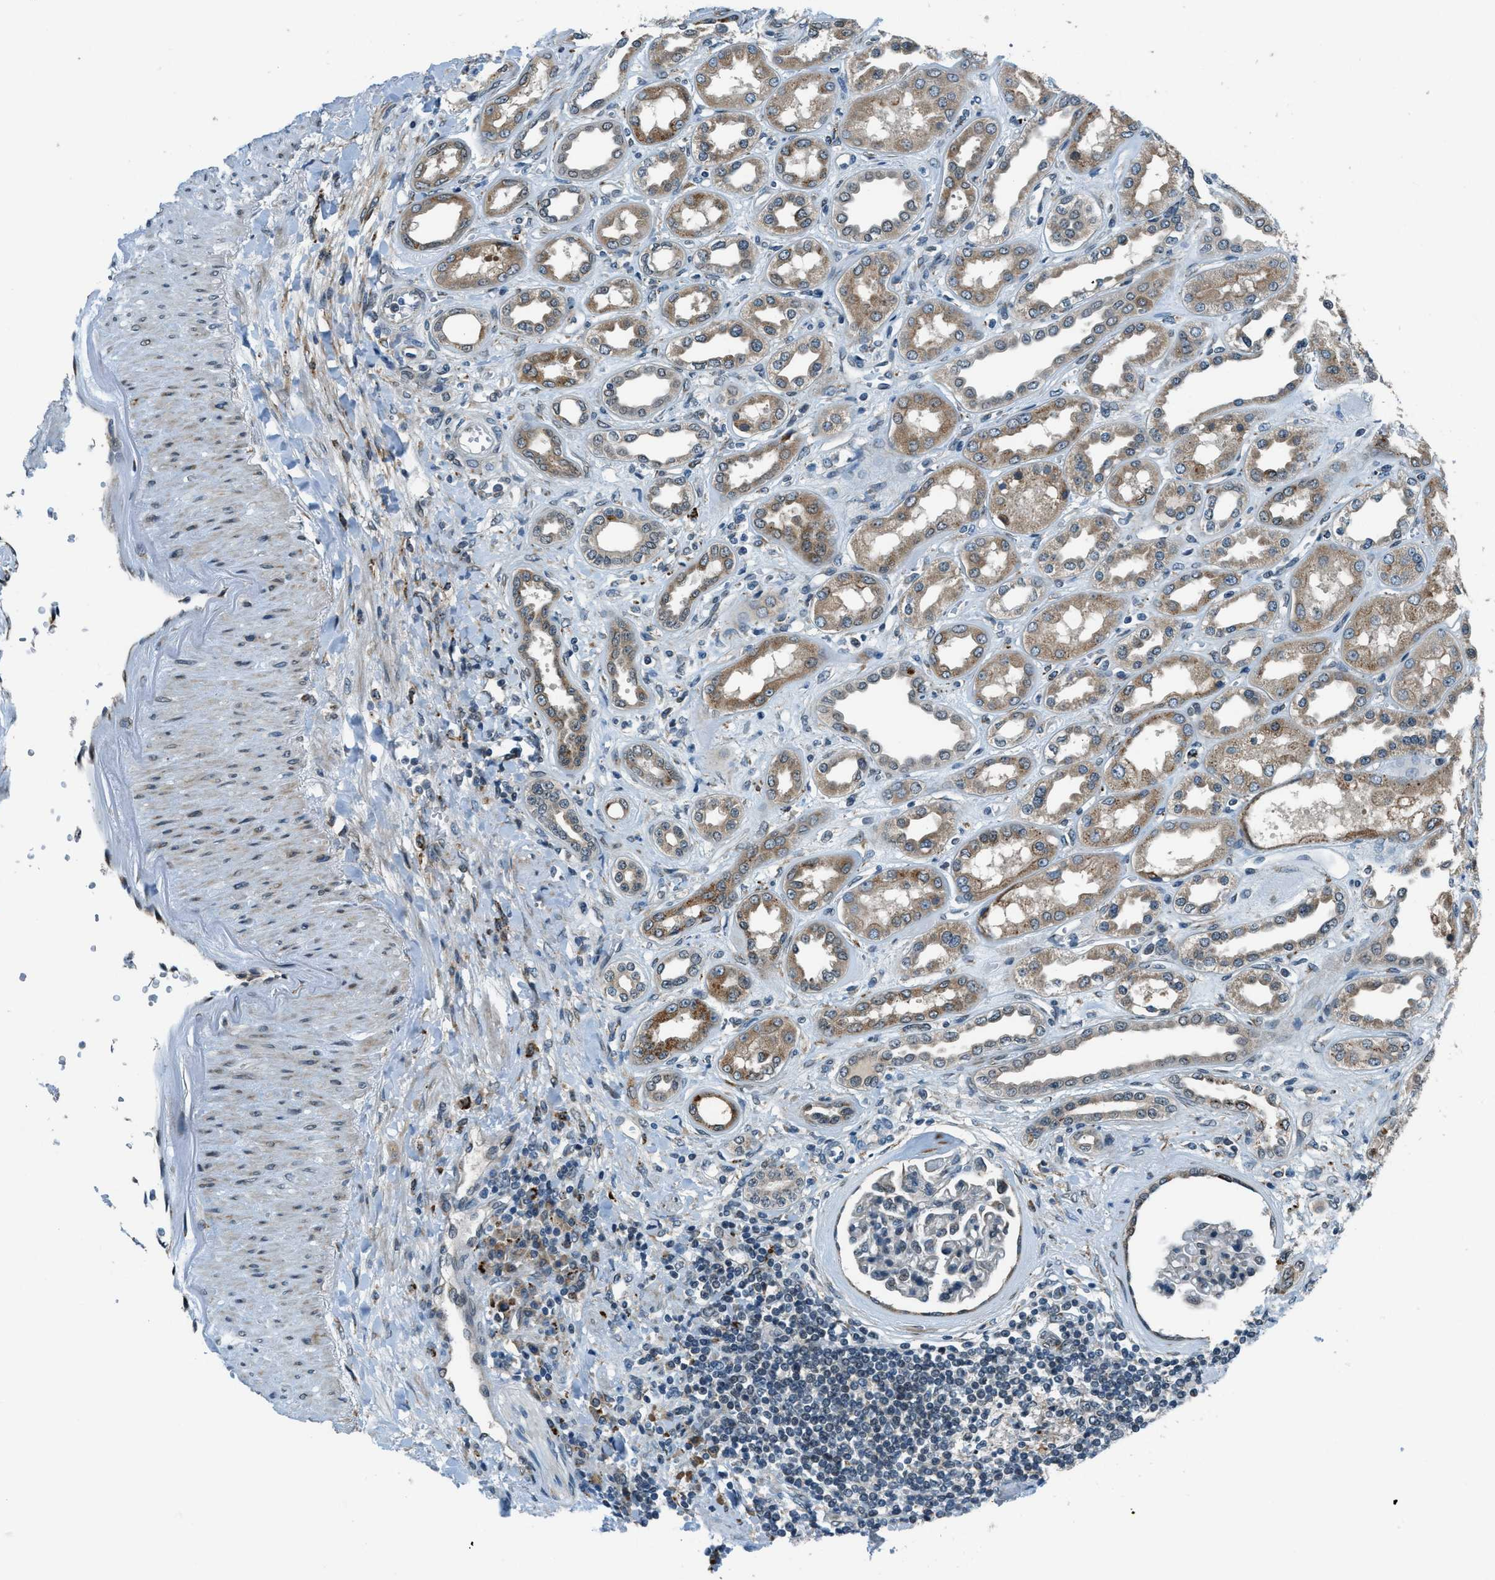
{"staining": {"intensity": "weak", "quantity": "<25%", "location": "cytoplasmic/membranous"}, "tissue": "kidney", "cell_type": "Cells in glomeruli", "image_type": "normal", "snomed": [{"axis": "morphology", "description": "Normal tissue, NOS"}, {"axis": "topography", "description": "Kidney"}], "caption": "This is an immunohistochemistry (IHC) image of normal kidney. There is no positivity in cells in glomeruli.", "gene": "GINM1", "patient": {"sex": "male", "age": 59}}